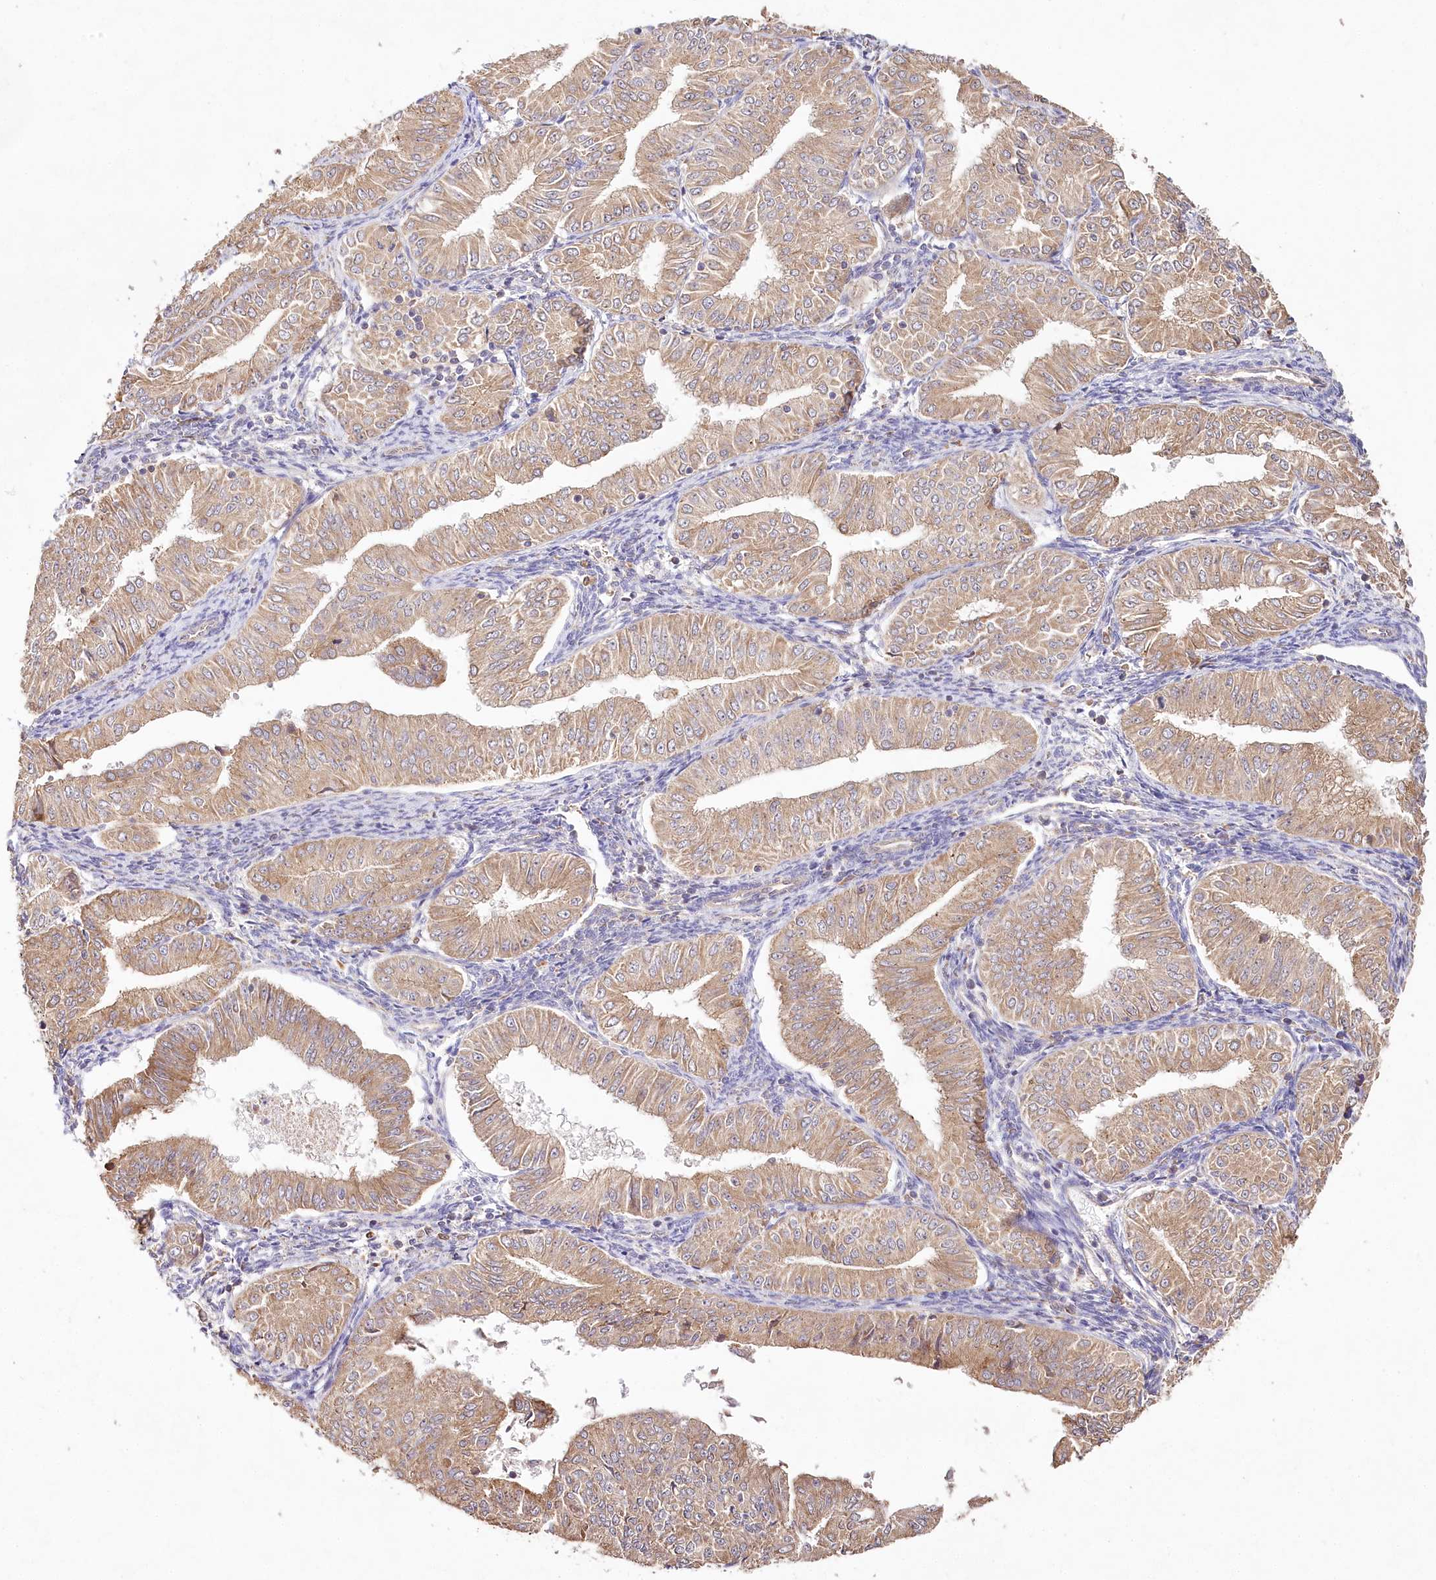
{"staining": {"intensity": "moderate", "quantity": ">75%", "location": "cytoplasmic/membranous"}, "tissue": "endometrial cancer", "cell_type": "Tumor cells", "image_type": "cancer", "snomed": [{"axis": "morphology", "description": "Normal tissue, NOS"}, {"axis": "morphology", "description": "Adenocarcinoma, NOS"}, {"axis": "topography", "description": "Endometrium"}], "caption": "The image exhibits immunohistochemical staining of adenocarcinoma (endometrial). There is moderate cytoplasmic/membranous positivity is seen in about >75% of tumor cells.", "gene": "DMXL1", "patient": {"sex": "female", "age": 53}}